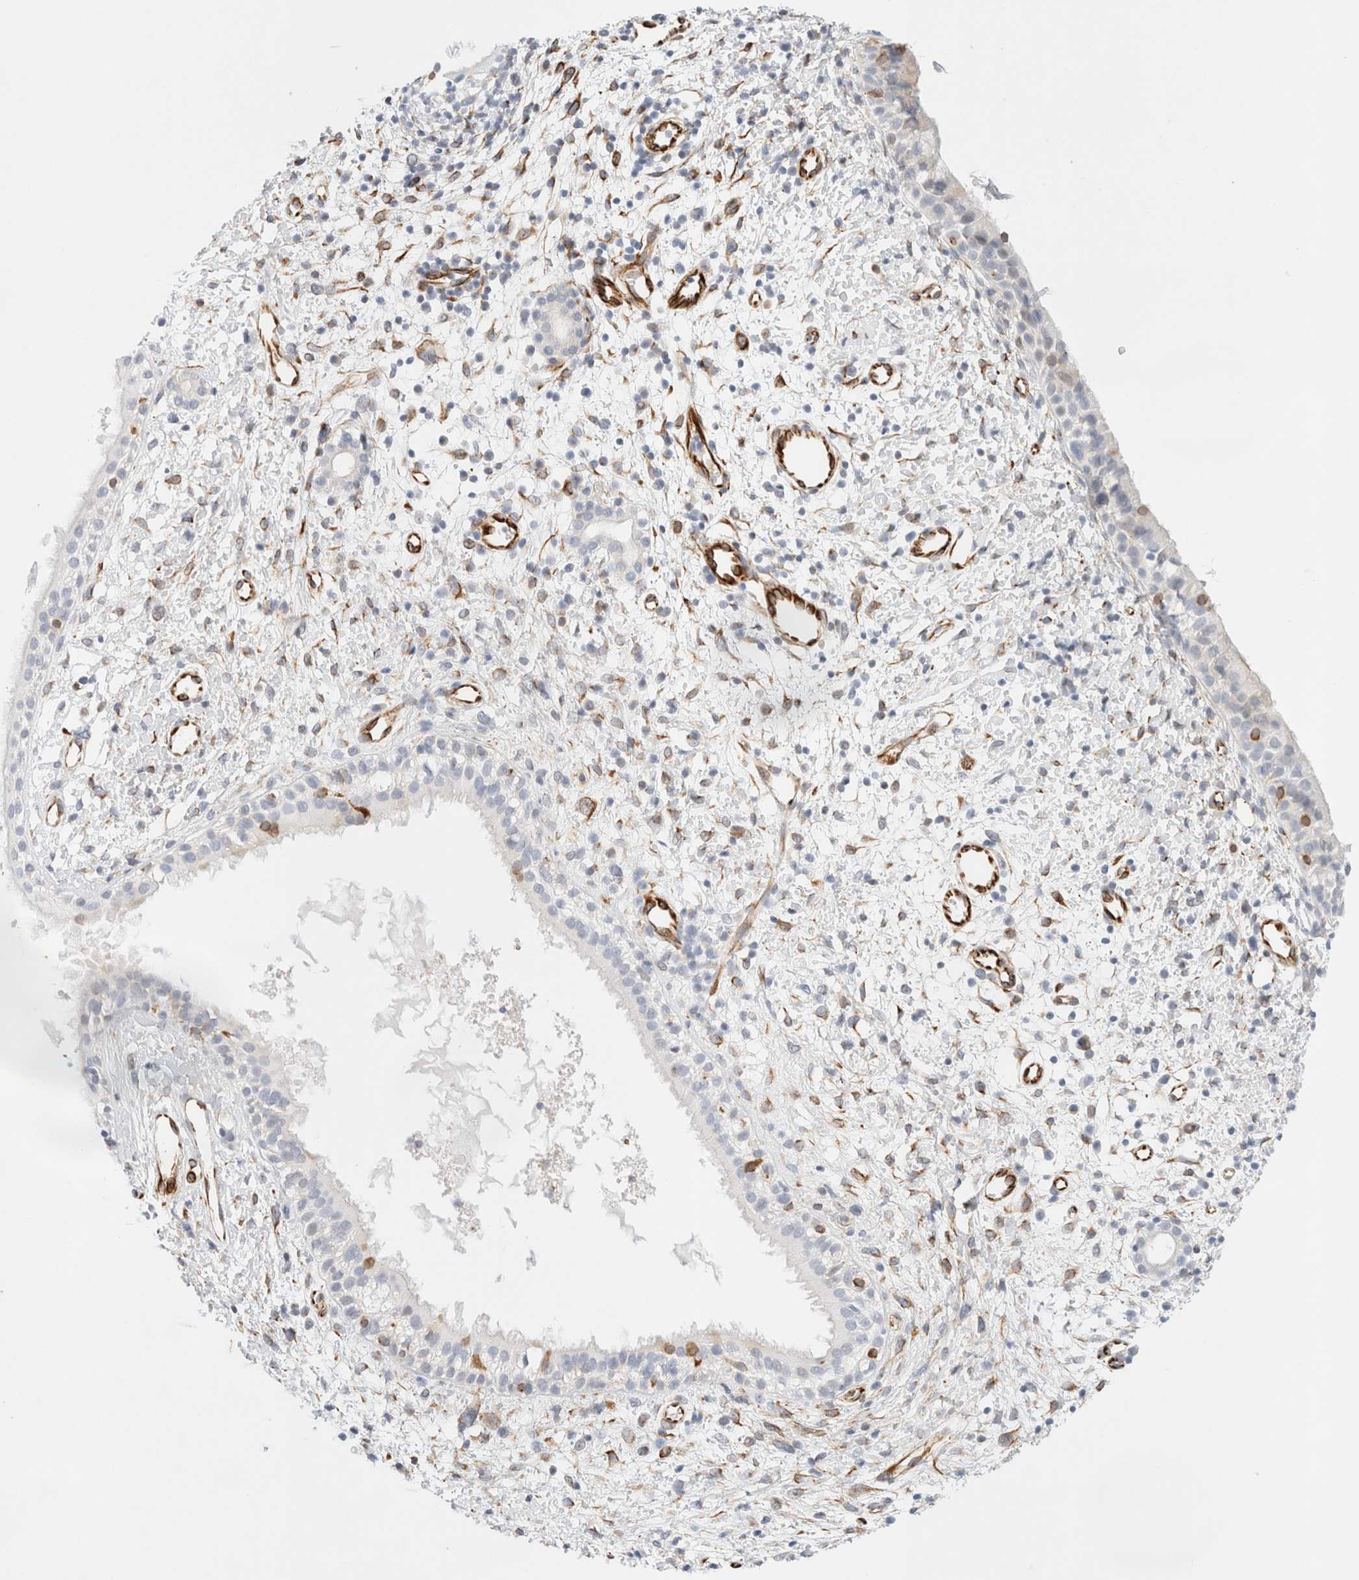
{"staining": {"intensity": "negative", "quantity": "none", "location": "none"}, "tissue": "nasopharynx", "cell_type": "Respiratory epithelial cells", "image_type": "normal", "snomed": [{"axis": "morphology", "description": "Normal tissue, NOS"}, {"axis": "topography", "description": "Nasopharynx"}], "caption": "Photomicrograph shows no protein staining in respiratory epithelial cells of benign nasopharynx.", "gene": "SLC25A48", "patient": {"sex": "male", "age": 22}}